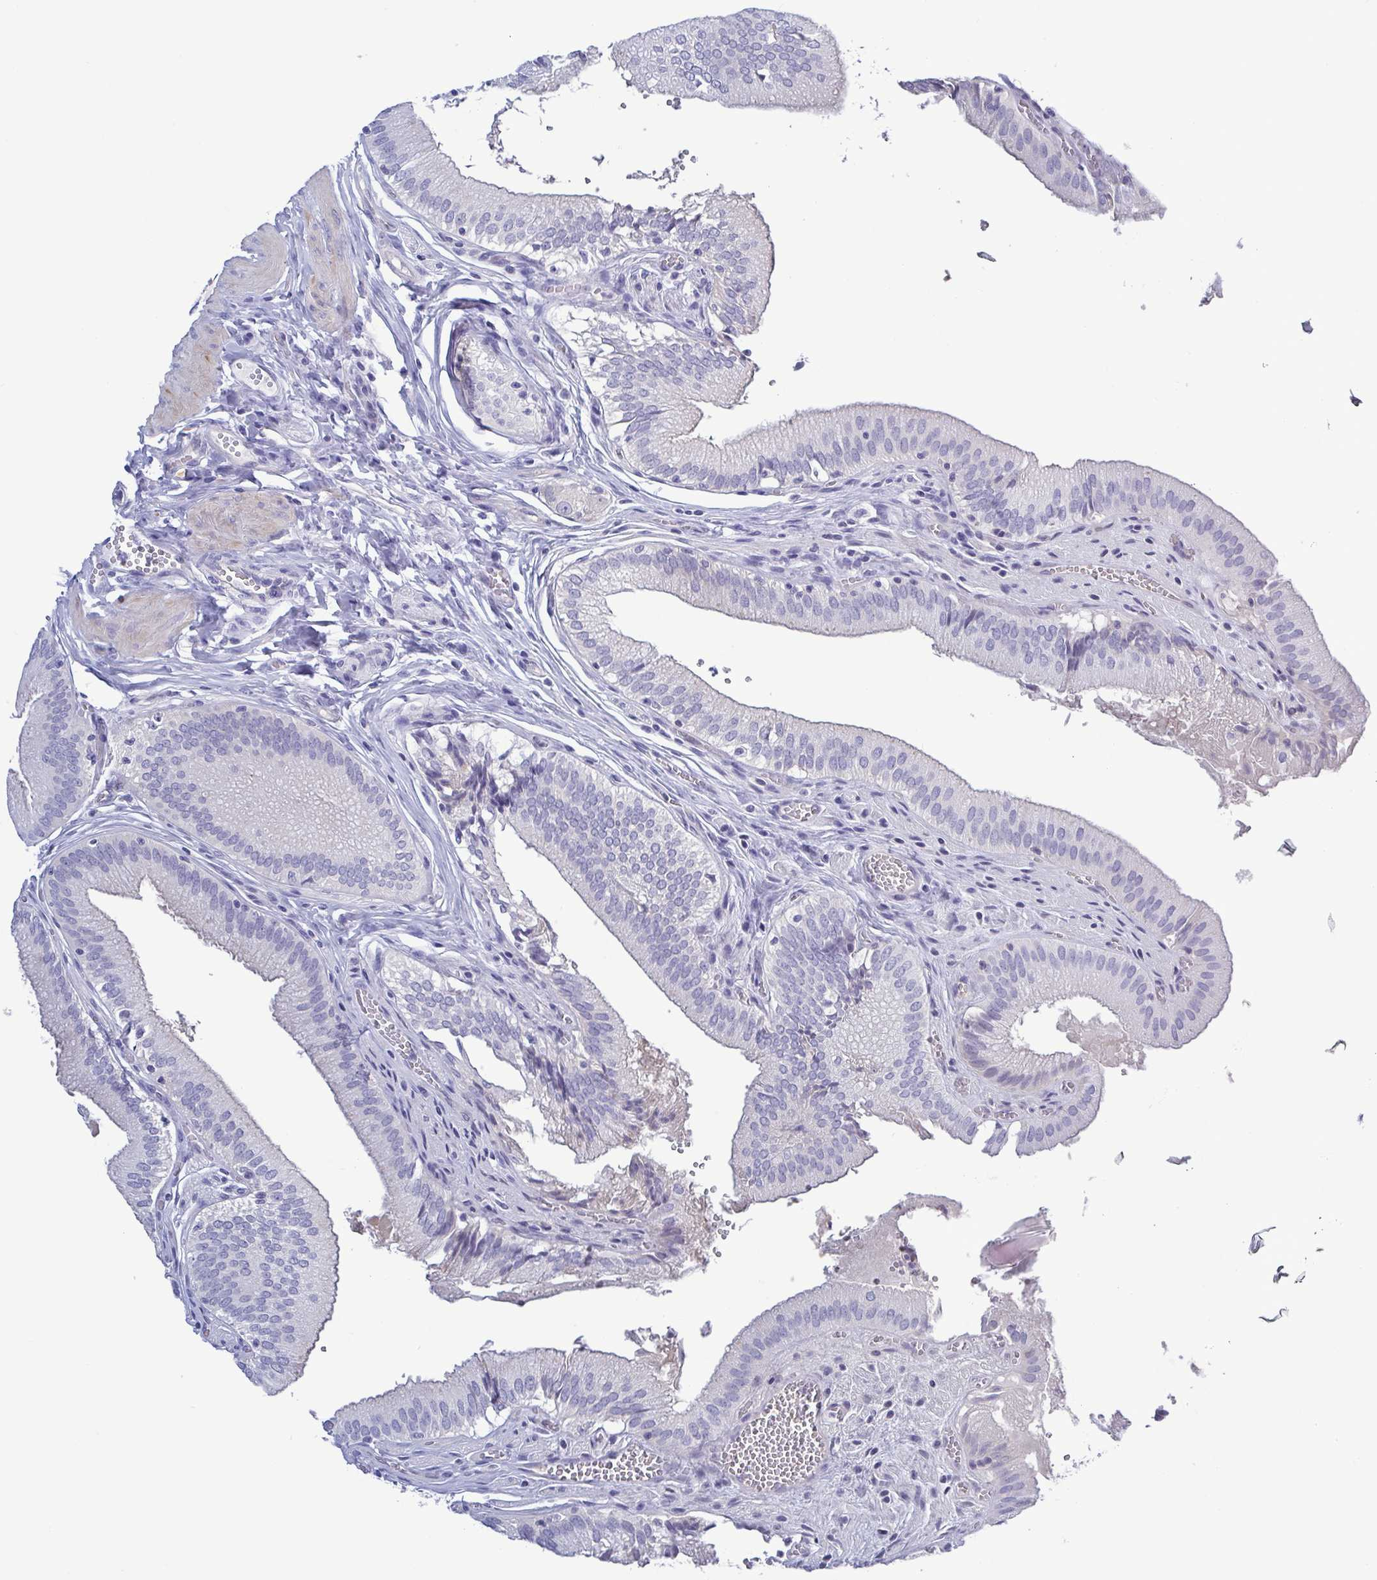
{"staining": {"intensity": "negative", "quantity": "none", "location": "none"}, "tissue": "gallbladder", "cell_type": "Glandular cells", "image_type": "normal", "snomed": [{"axis": "morphology", "description": "Normal tissue, NOS"}, {"axis": "topography", "description": "Gallbladder"}, {"axis": "topography", "description": "Peripheral nerve tissue"}], "caption": "A high-resolution image shows immunohistochemistry (IHC) staining of normal gallbladder, which shows no significant positivity in glandular cells. Brightfield microscopy of immunohistochemistry stained with DAB (brown) and hematoxylin (blue), captured at high magnification.", "gene": "TEX12", "patient": {"sex": "male", "age": 17}}